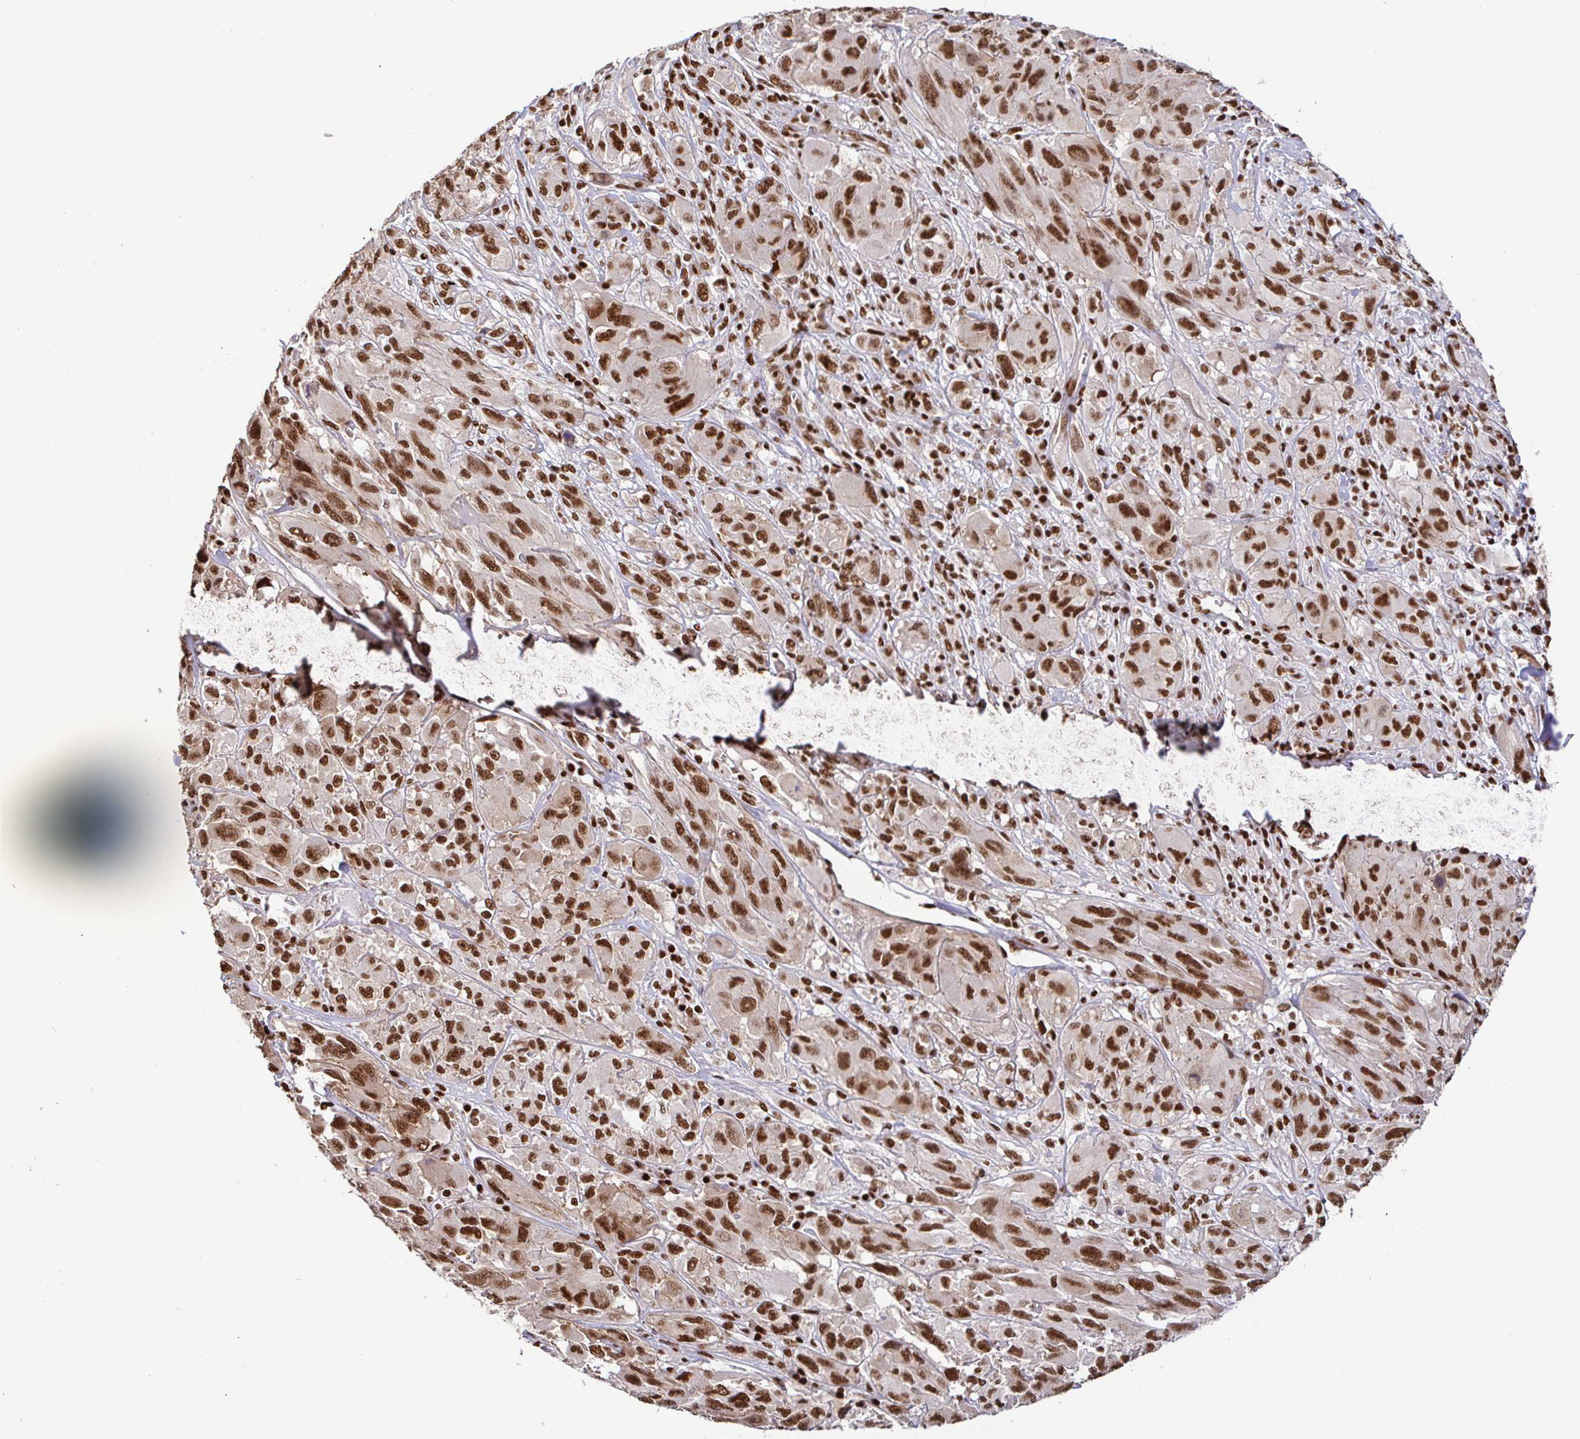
{"staining": {"intensity": "strong", "quantity": ">75%", "location": "nuclear"}, "tissue": "melanoma", "cell_type": "Tumor cells", "image_type": "cancer", "snomed": [{"axis": "morphology", "description": "Malignant melanoma, NOS"}, {"axis": "topography", "description": "Skin"}], "caption": "IHC histopathology image of neoplastic tissue: malignant melanoma stained using IHC displays high levels of strong protein expression localized specifically in the nuclear of tumor cells, appearing as a nuclear brown color.", "gene": "SP3", "patient": {"sex": "female", "age": 91}}